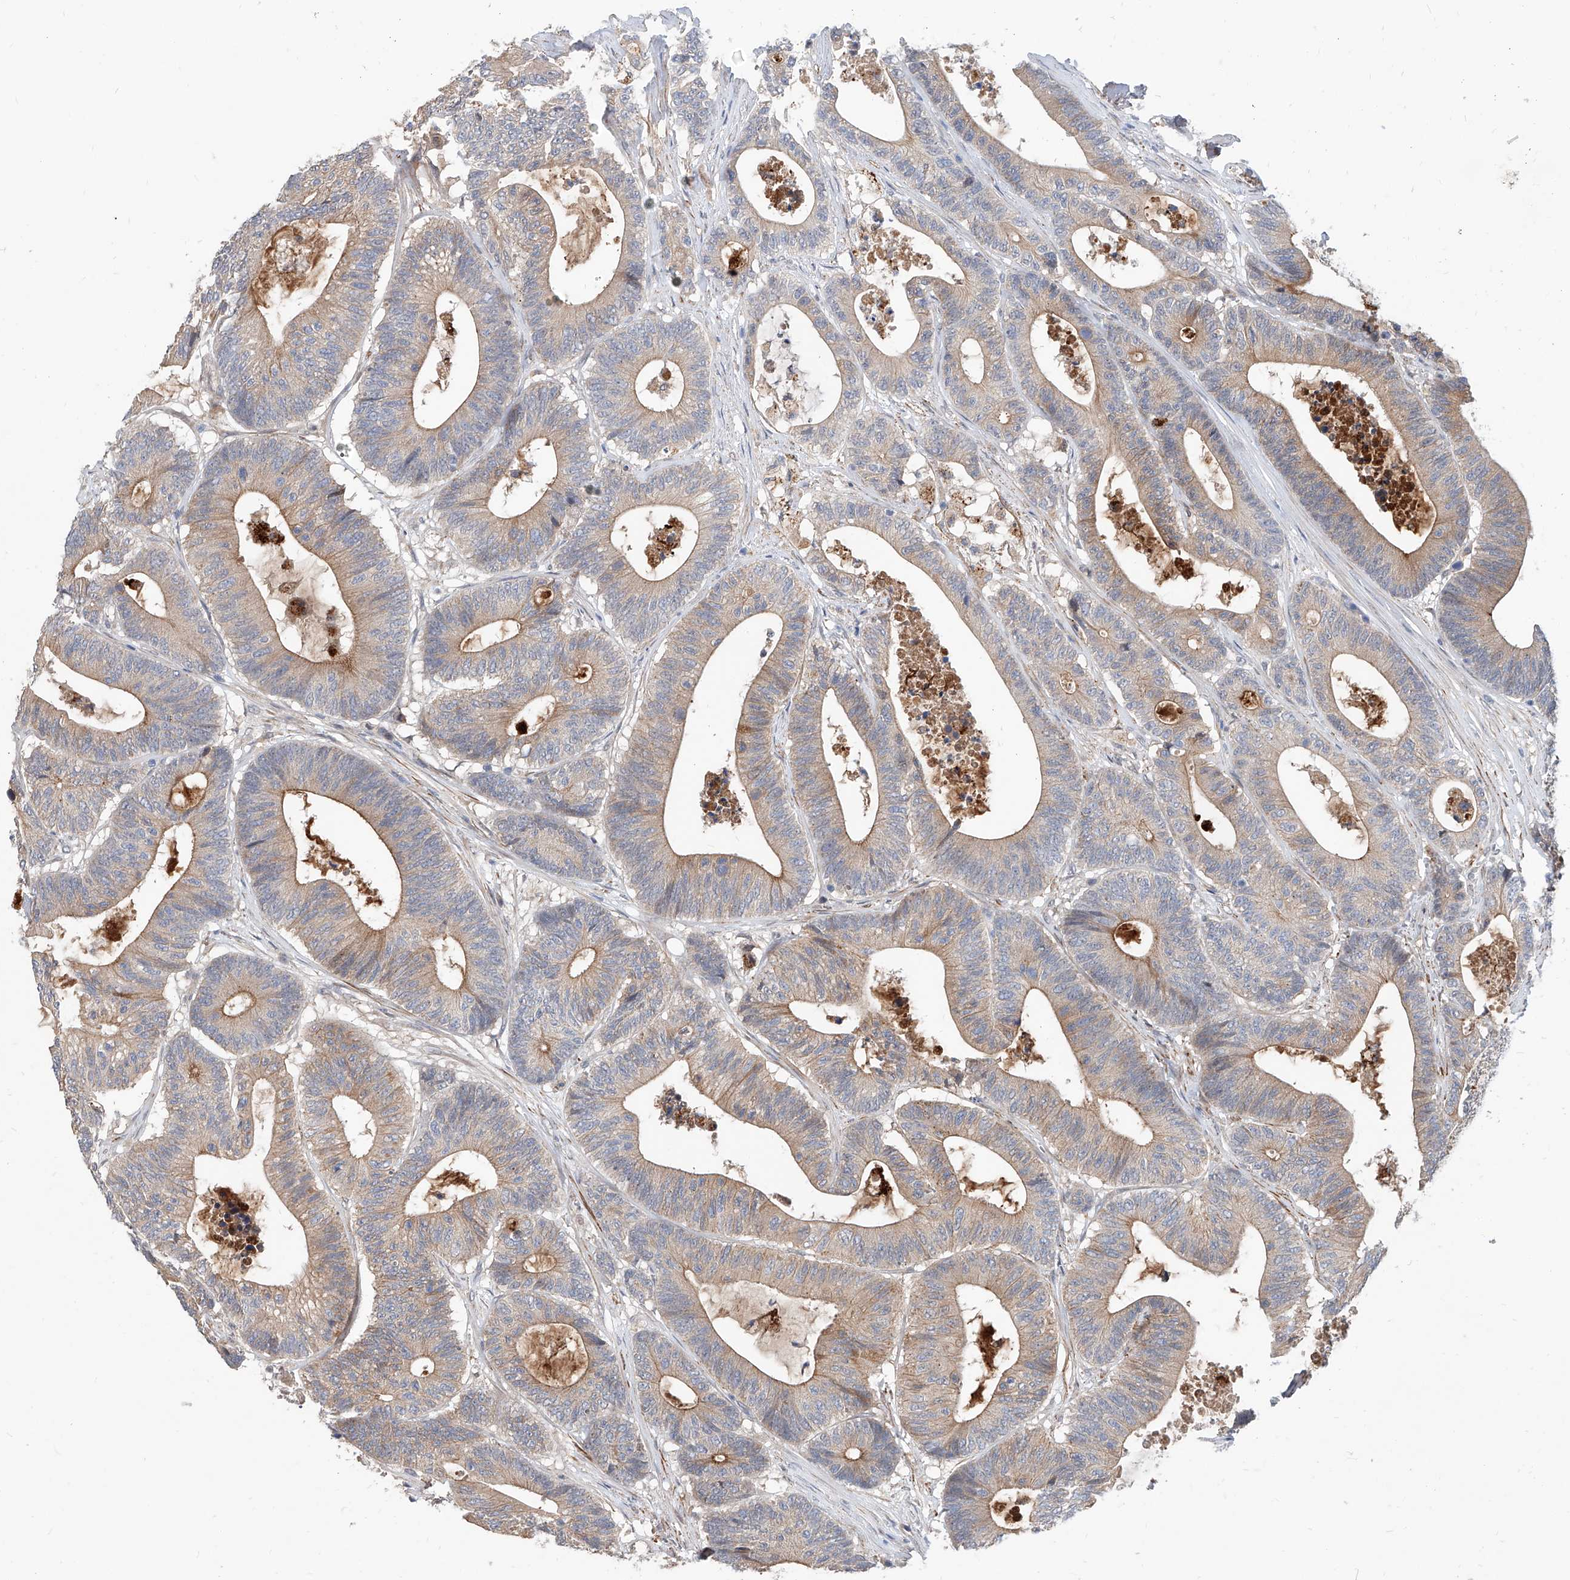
{"staining": {"intensity": "weak", "quantity": ">75%", "location": "cytoplasmic/membranous"}, "tissue": "colorectal cancer", "cell_type": "Tumor cells", "image_type": "cancer", "snomed": [{"axis": "morphology", "description": "Adenocarcinoma, NOS"}, {"axis": "topography", "description": "Colon"}], "caption": "This histopathology image exhibits immunohistochemistry (IHC) staining of human colorectal adenocarcinoma, with low weak cytoplasmic/membranous expression in approximately >75% of tumor cells.", "gene": "MAGEE2", "patient": {"sex": "female", "age": 84}}